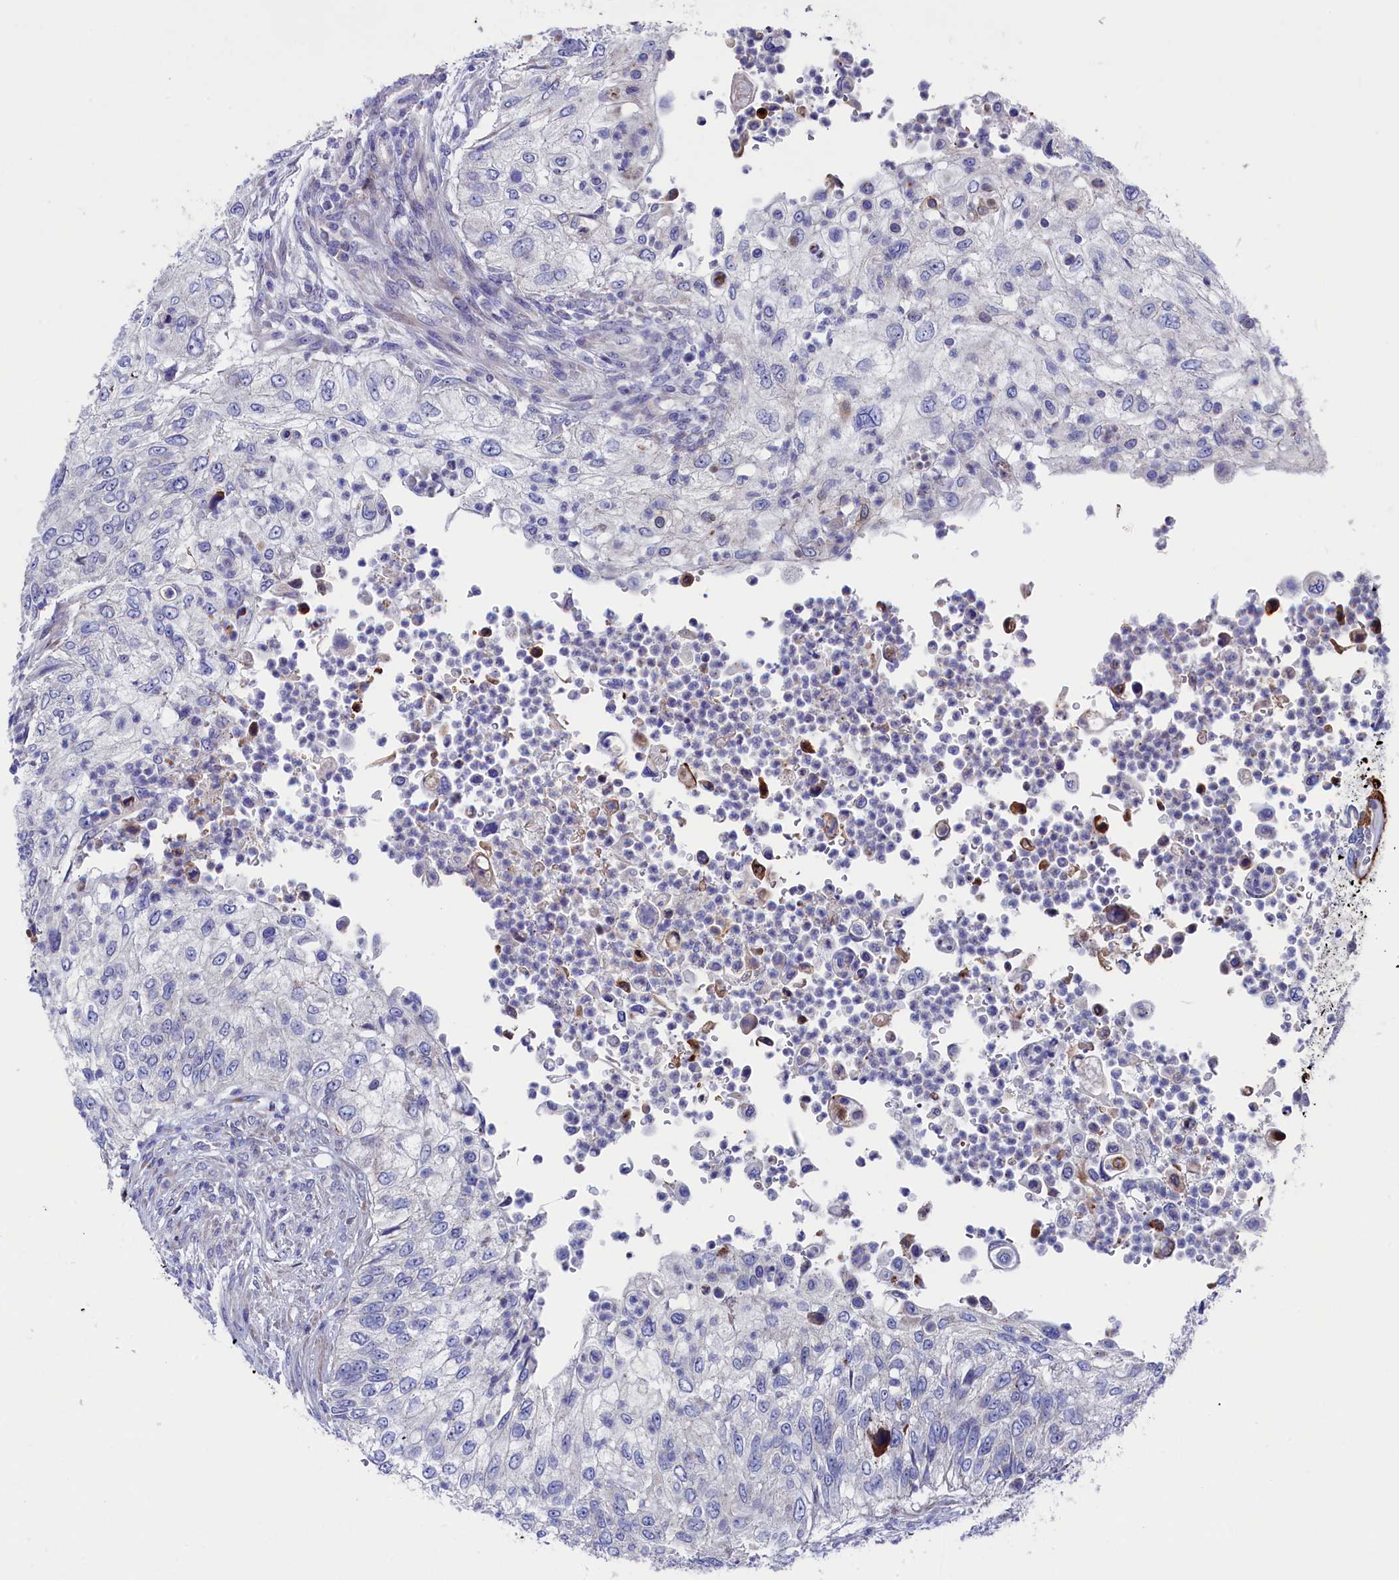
{"staining": {"intensity": "negative", "quantity": "none", "location": "none"}, "tissue": "urothelial cancer", "cell_type": "Tumor cells", "image_type": "cancer", "snomed": [{"axis": "morphology", "description": "Urothelial carcinoma, High grade"}, {"axis": "topography", "description": "Urinary bladder"}], "caption": "DAB immunohistochemical staining of human urothelial carcinoma (high-grade) shows no significant expression in tumor cells. (Immunohistochemistry, brightfield microscopy, high magnification).", "gene": "NUDT7", "patient": {"sex": "female", "age": 60}}